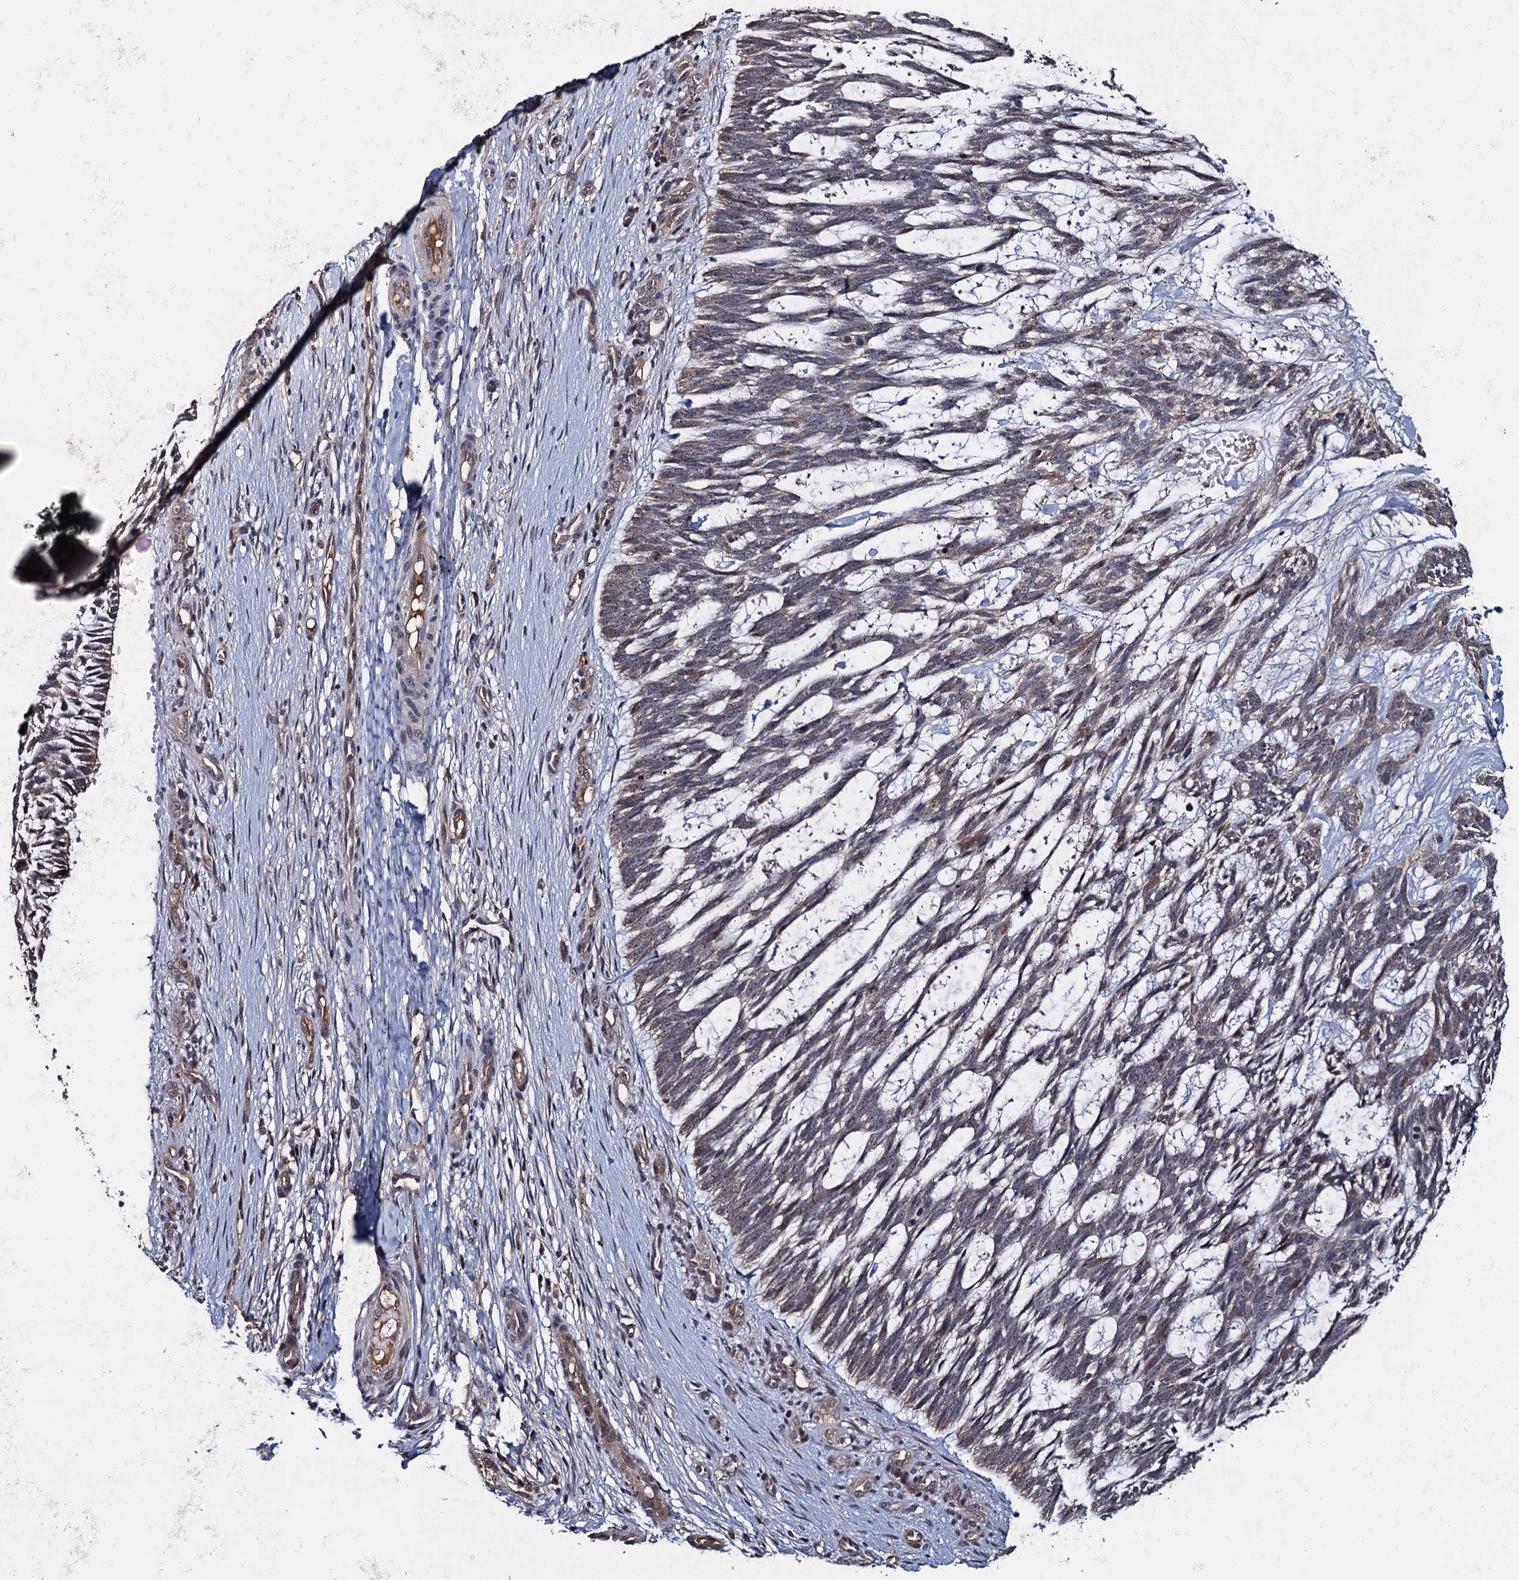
{"staining": {"intensity": "weak", "quantity": "<25%", "location": "nuclear"}, "tissue": "skin cancer", "cell_type": "Tumor cells", "image_type": "cancer", "snomed": [{"axis": "morphology", "description": "Basal cell carcinoma"}, {"axis": "topography", "description": "Skin"}], "caption": "DAB immunohistochemical staining of human skin cancer reveals no significant expression in tumor cells. The staining is performed using DAB (3,3'-diaminobenzidine) brown chromogen with nuclei counter-stained in using hematoxylin.", "gene": "LRRC63", "patient": {"sex": "male", "age": 88}}